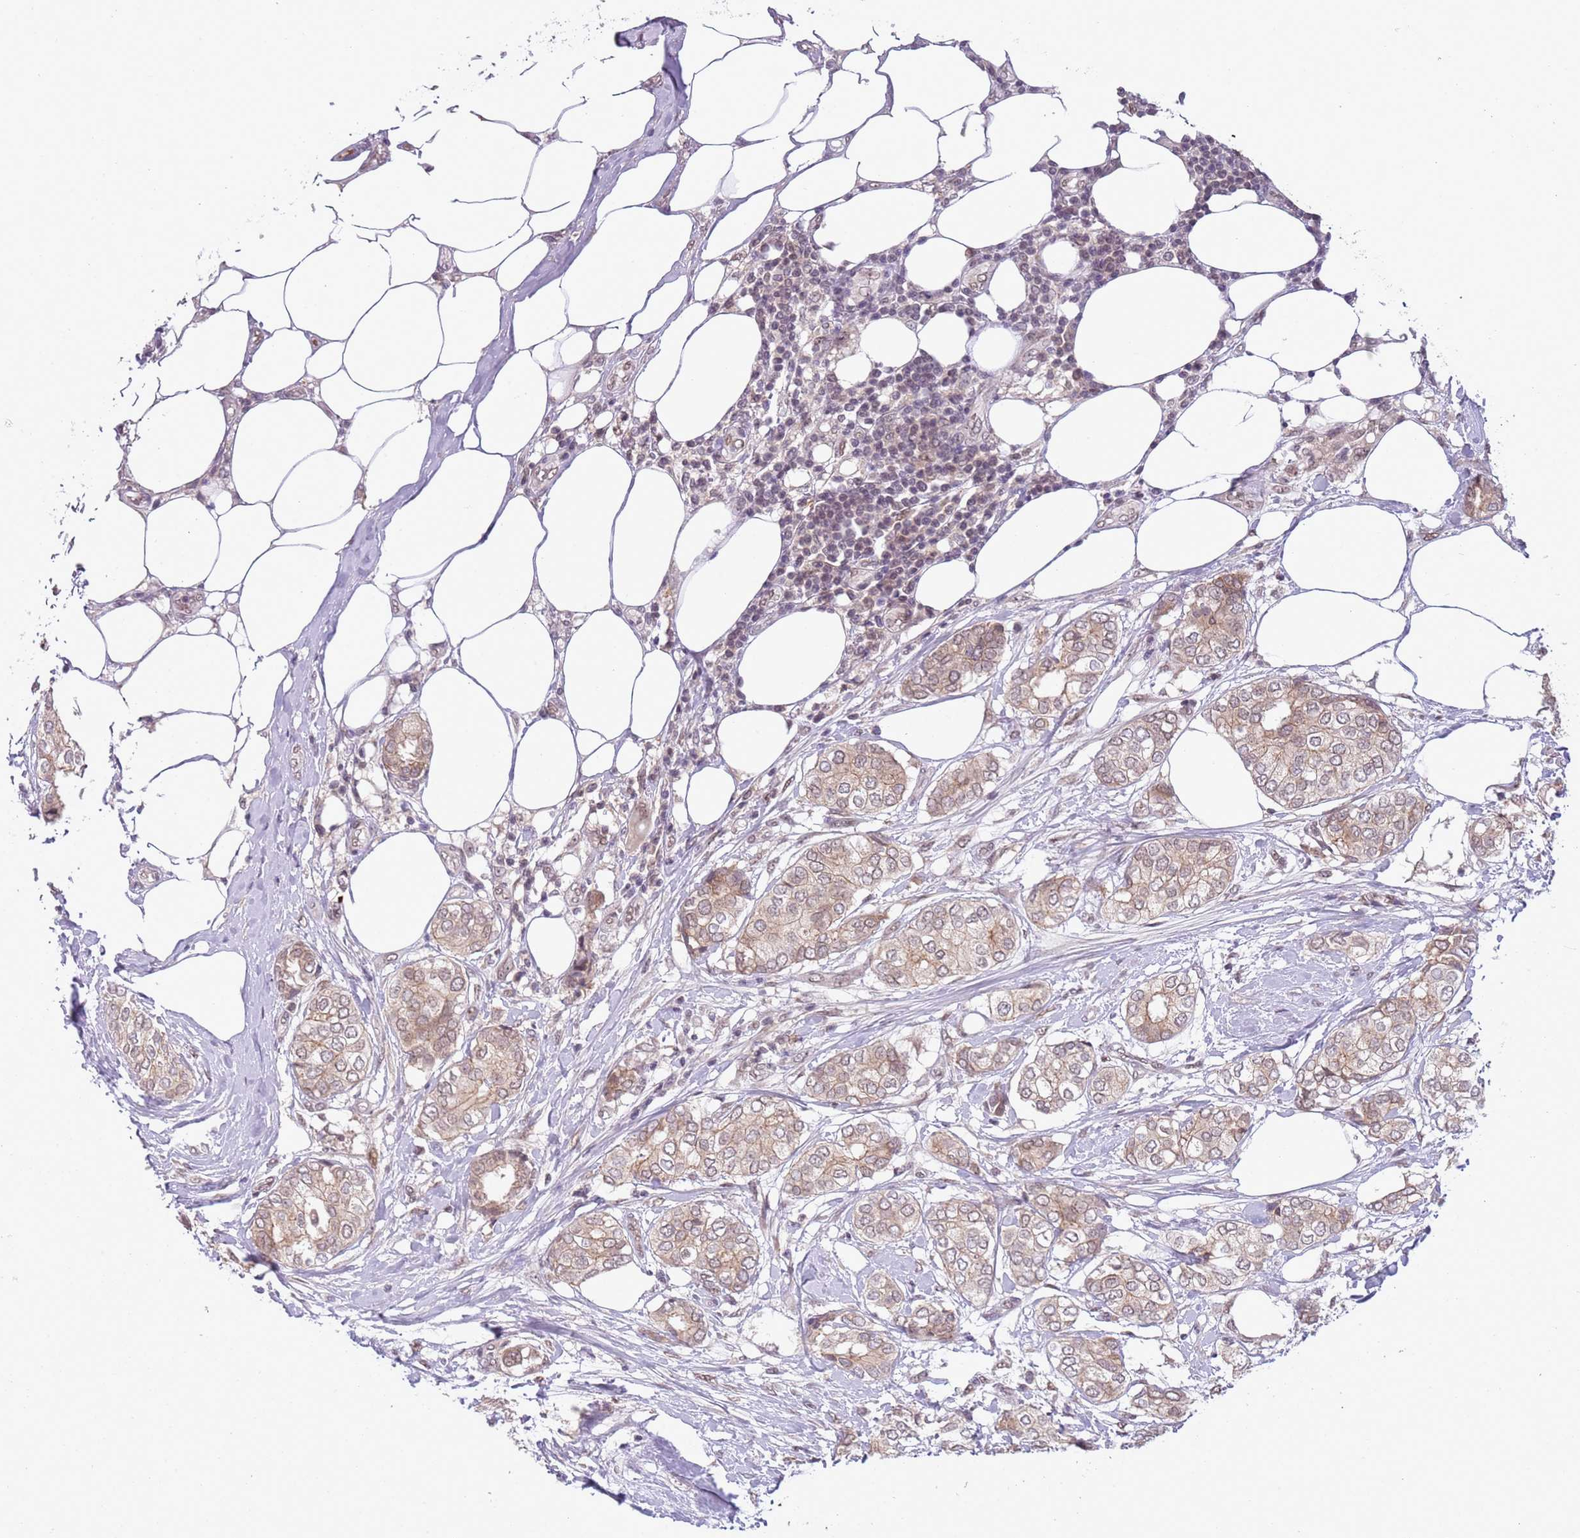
{"staining": {"intensity": "weak", "quantity": ">75%", "location": "cytoplasmic/membranous"}, "tissue": "breast cancer", "cell_type": "Tumor cells", "image_type": "cancer", "snomed": [{"axis": "morphology", "description": "Duct carcinoma"}, {"axis": "topography", "description": "Breast"}], "caption": "A low amount of weak cytoplasmic/membranous staining is seen in approximately >75% of tumor cells in breast cancer (intraductal carcinoma) tissue.", "gene": "TM2D1", "patient": {"sex": "female", "age": 73}}